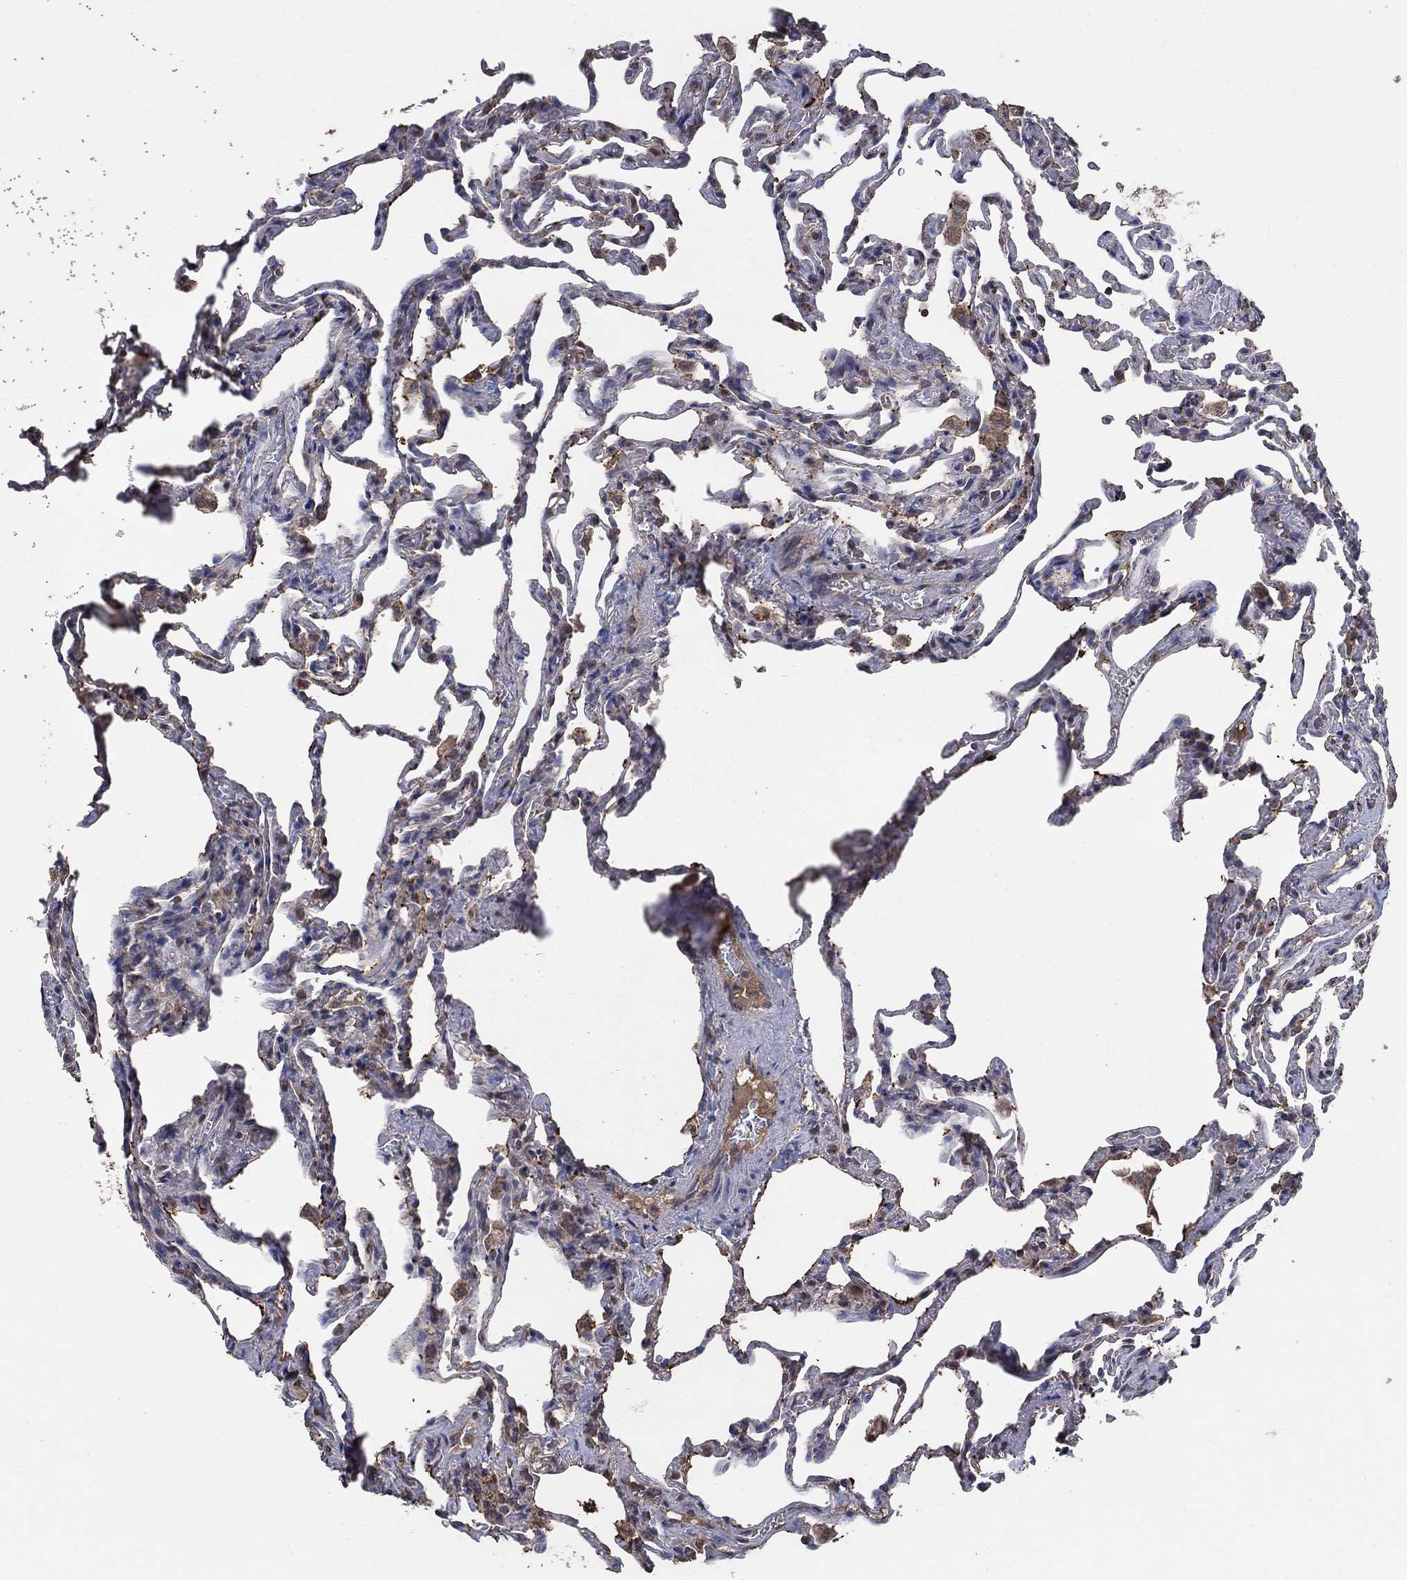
{"staining": {"intensity": "weak", "quantity": "<25%", "location": "cytoplasmic/membranous"}, "tissue": "lung", "cell_type": "Alveolar cells", "image_type": "normal", "snomed": [{"axis": "morphology", "description": "Normal tissue, NOS"}, {"axis": "topography", "description": "Lung"}], "caption": "This is an immunohistochemistry (IHC) photomicrograph of normal human lung. There is no expression in alveolar cells.", "gene": "MRPS24", "patient": {"sex": "female", "age": 43}}